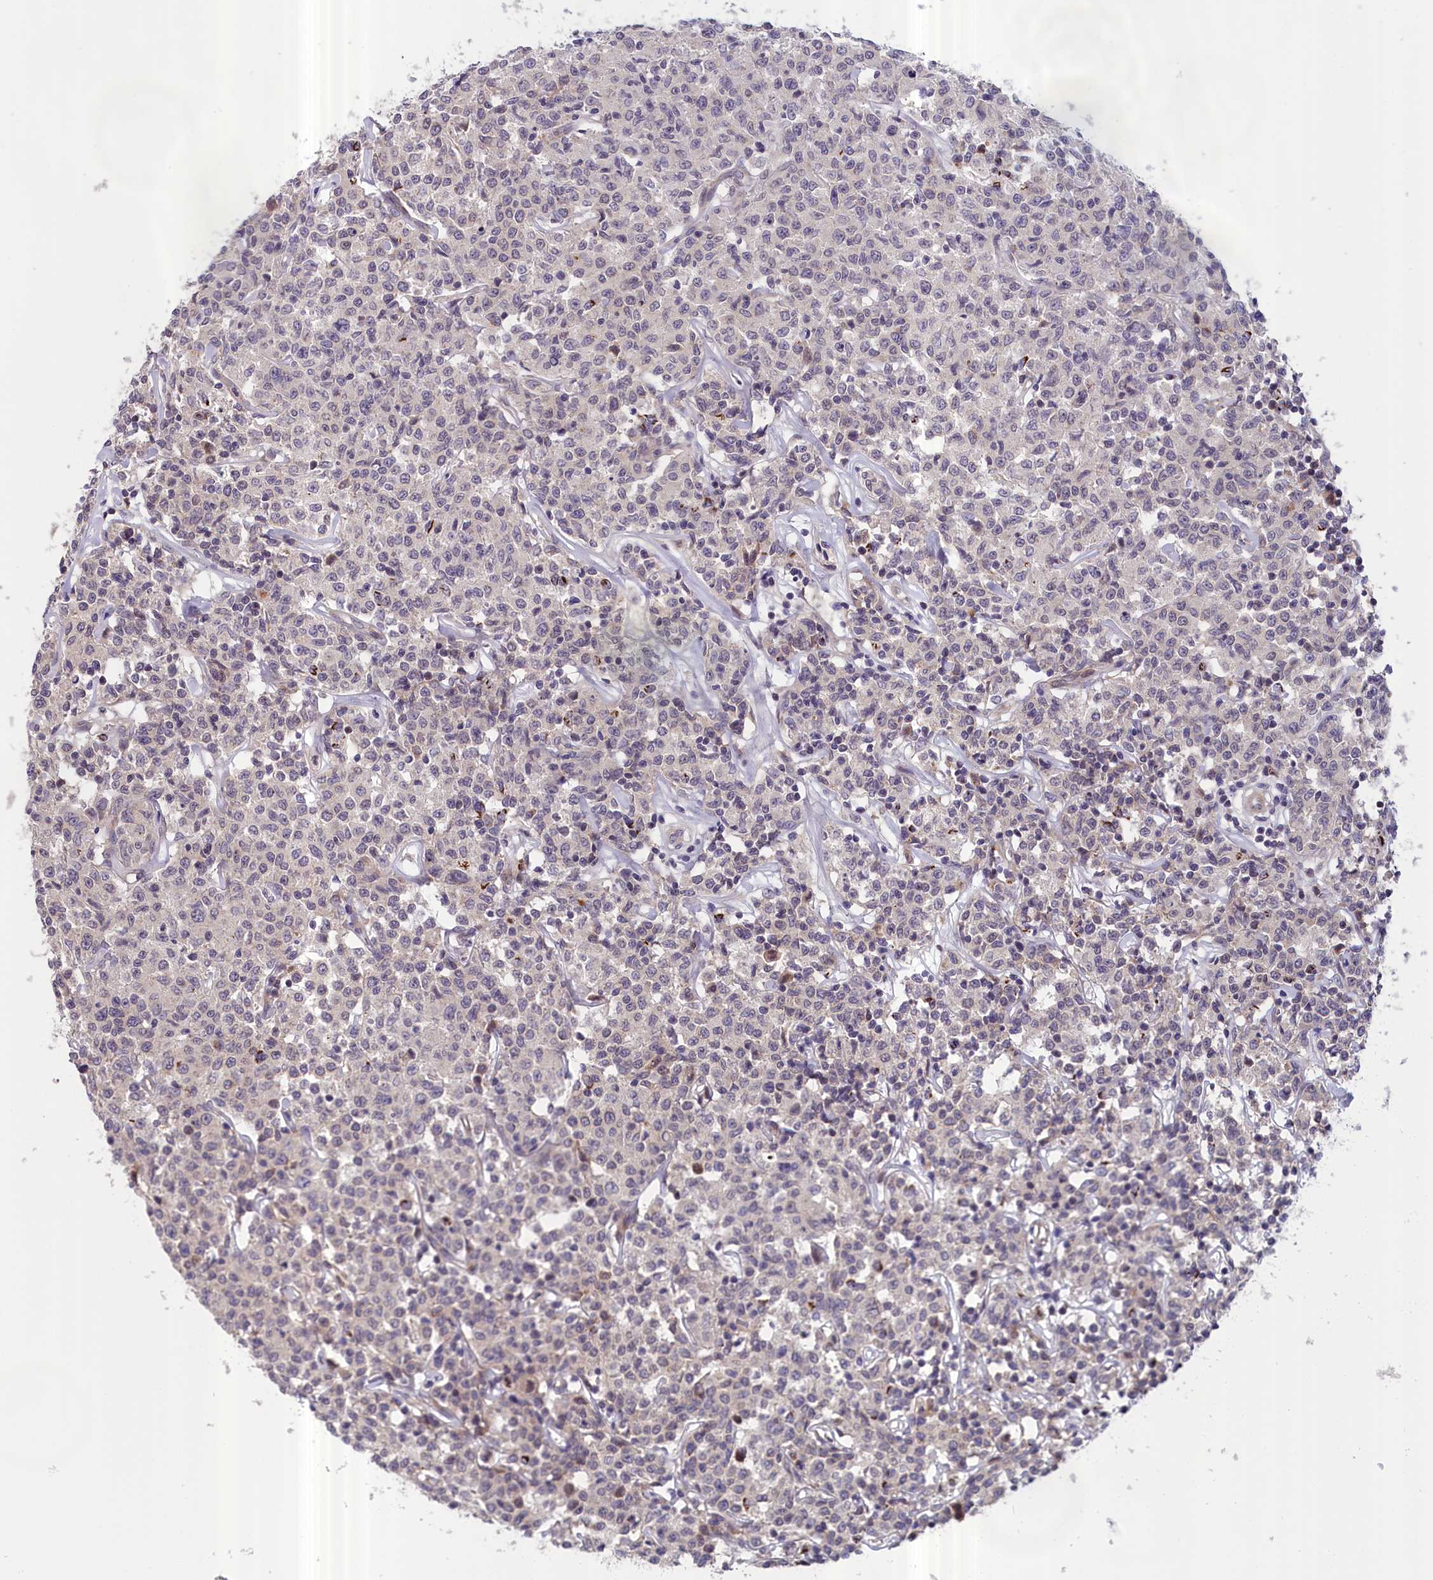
{"staining": {"intensity": "negative", "quantity": "none", "location": "none"}, "tissue": "lymphoma", "cell_type": "Tumor cells", "image_type": "cancer", "snomed": [{"axis": "morphology", "description": "Malignant lymphoma, non-Hodgkin's type, Low grade"}, {"axis": "topography", "description": "Small intestine"}], "caption": "Immunohistochemical staining of lymphoma displays no significant staining in tumor cells. Nuclei are stained in blue.", "gene": "IGFALS", "patient": {"sex": "female", "age": 59}}